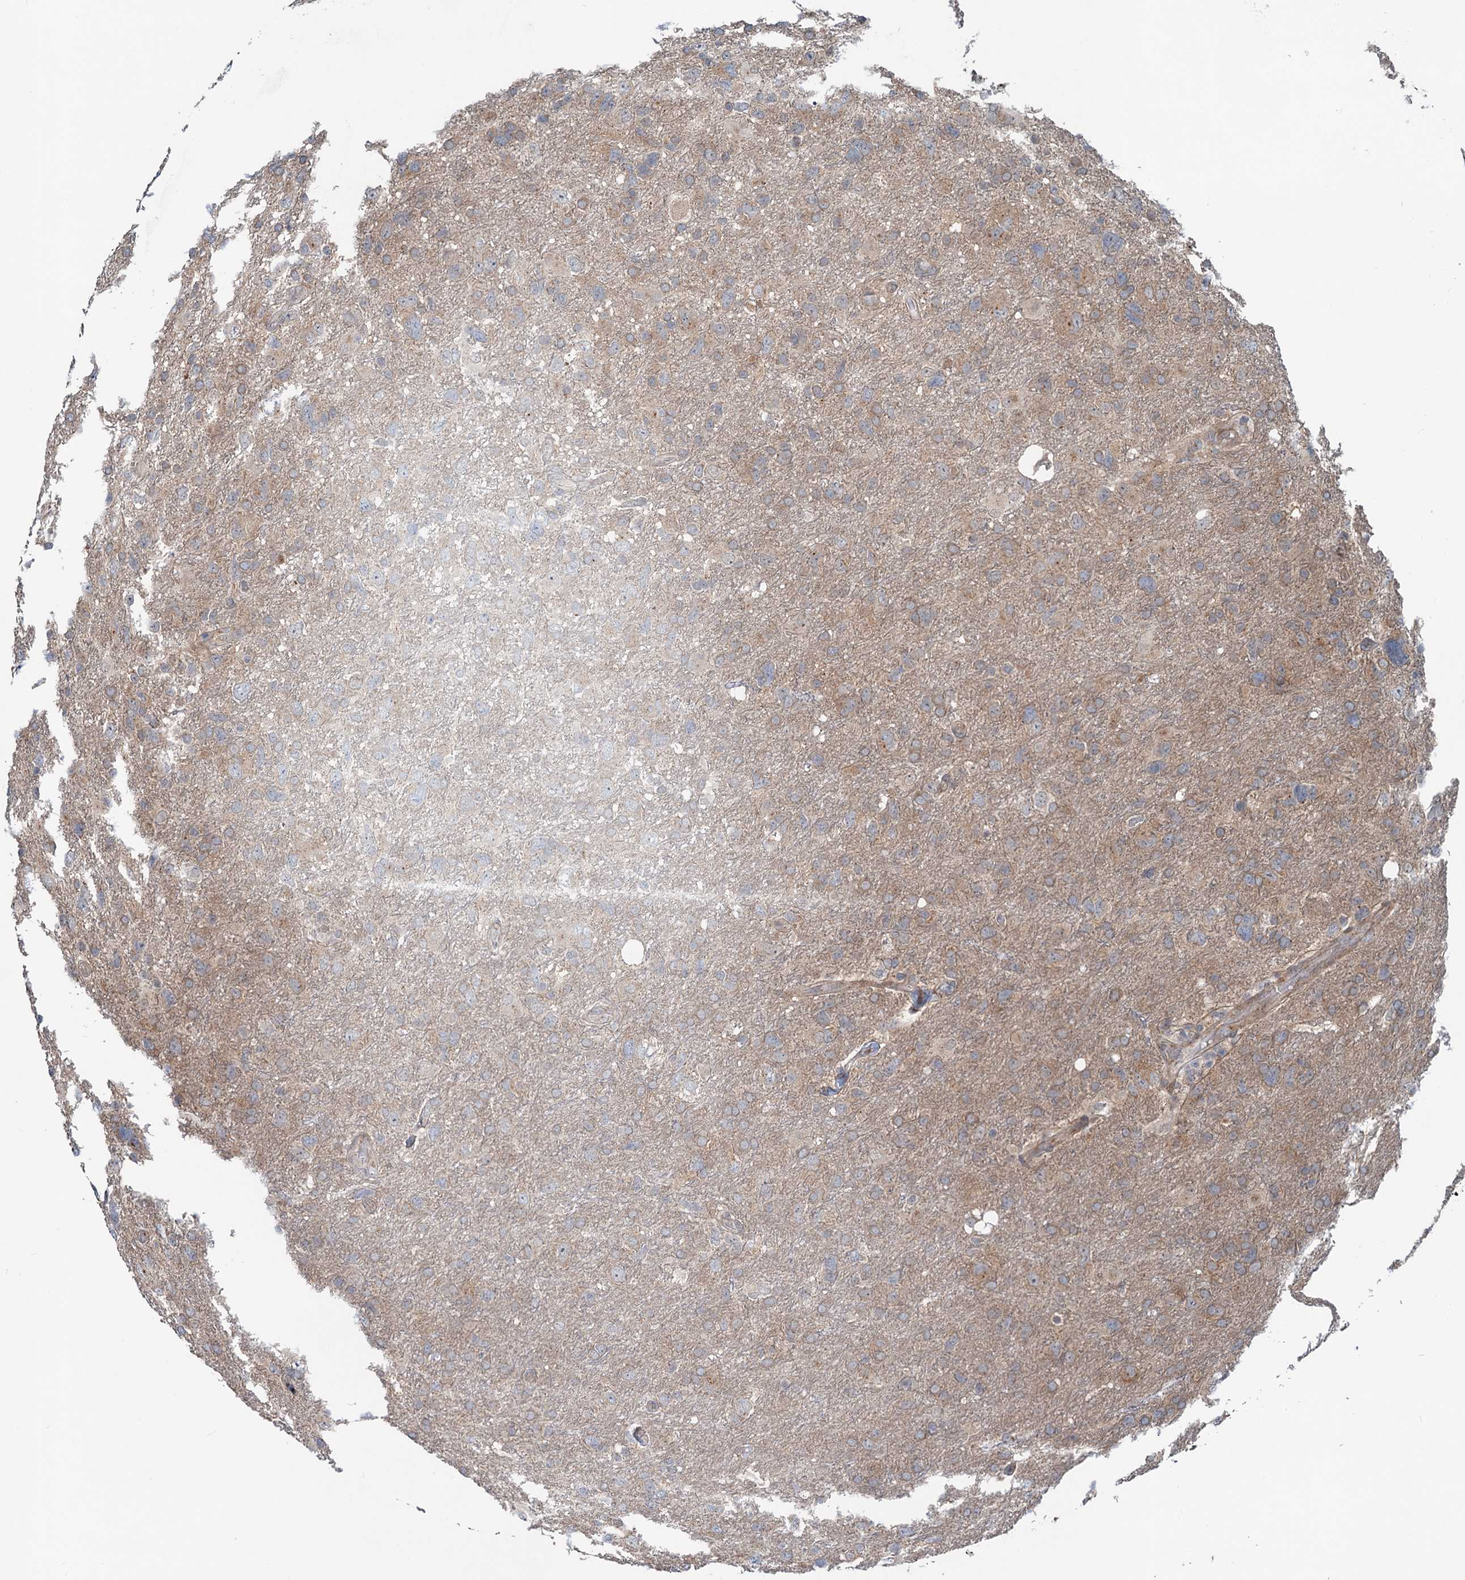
{"staining": {"intensity": "weak", "quantity": "25%-75%", "location": "cytoplasmic/membranous"}, "tissue": "glioma", "cell_type": "Tumor cells", "image_type": "cancer", "snomed": [{"axis": "morphology", "description": "Glioma, malignant, High grade"}, {"axis": "topography", "description": "Brain"}], "caption": "Tumor cells demonstrate low levels of weak cytoplasmic/membranous expression in approximately 25%-75% of cells in human malignant glioma (high-grade).", "gene": "DYNC2I2", "patient": {"sex": "male", "age": 61}}